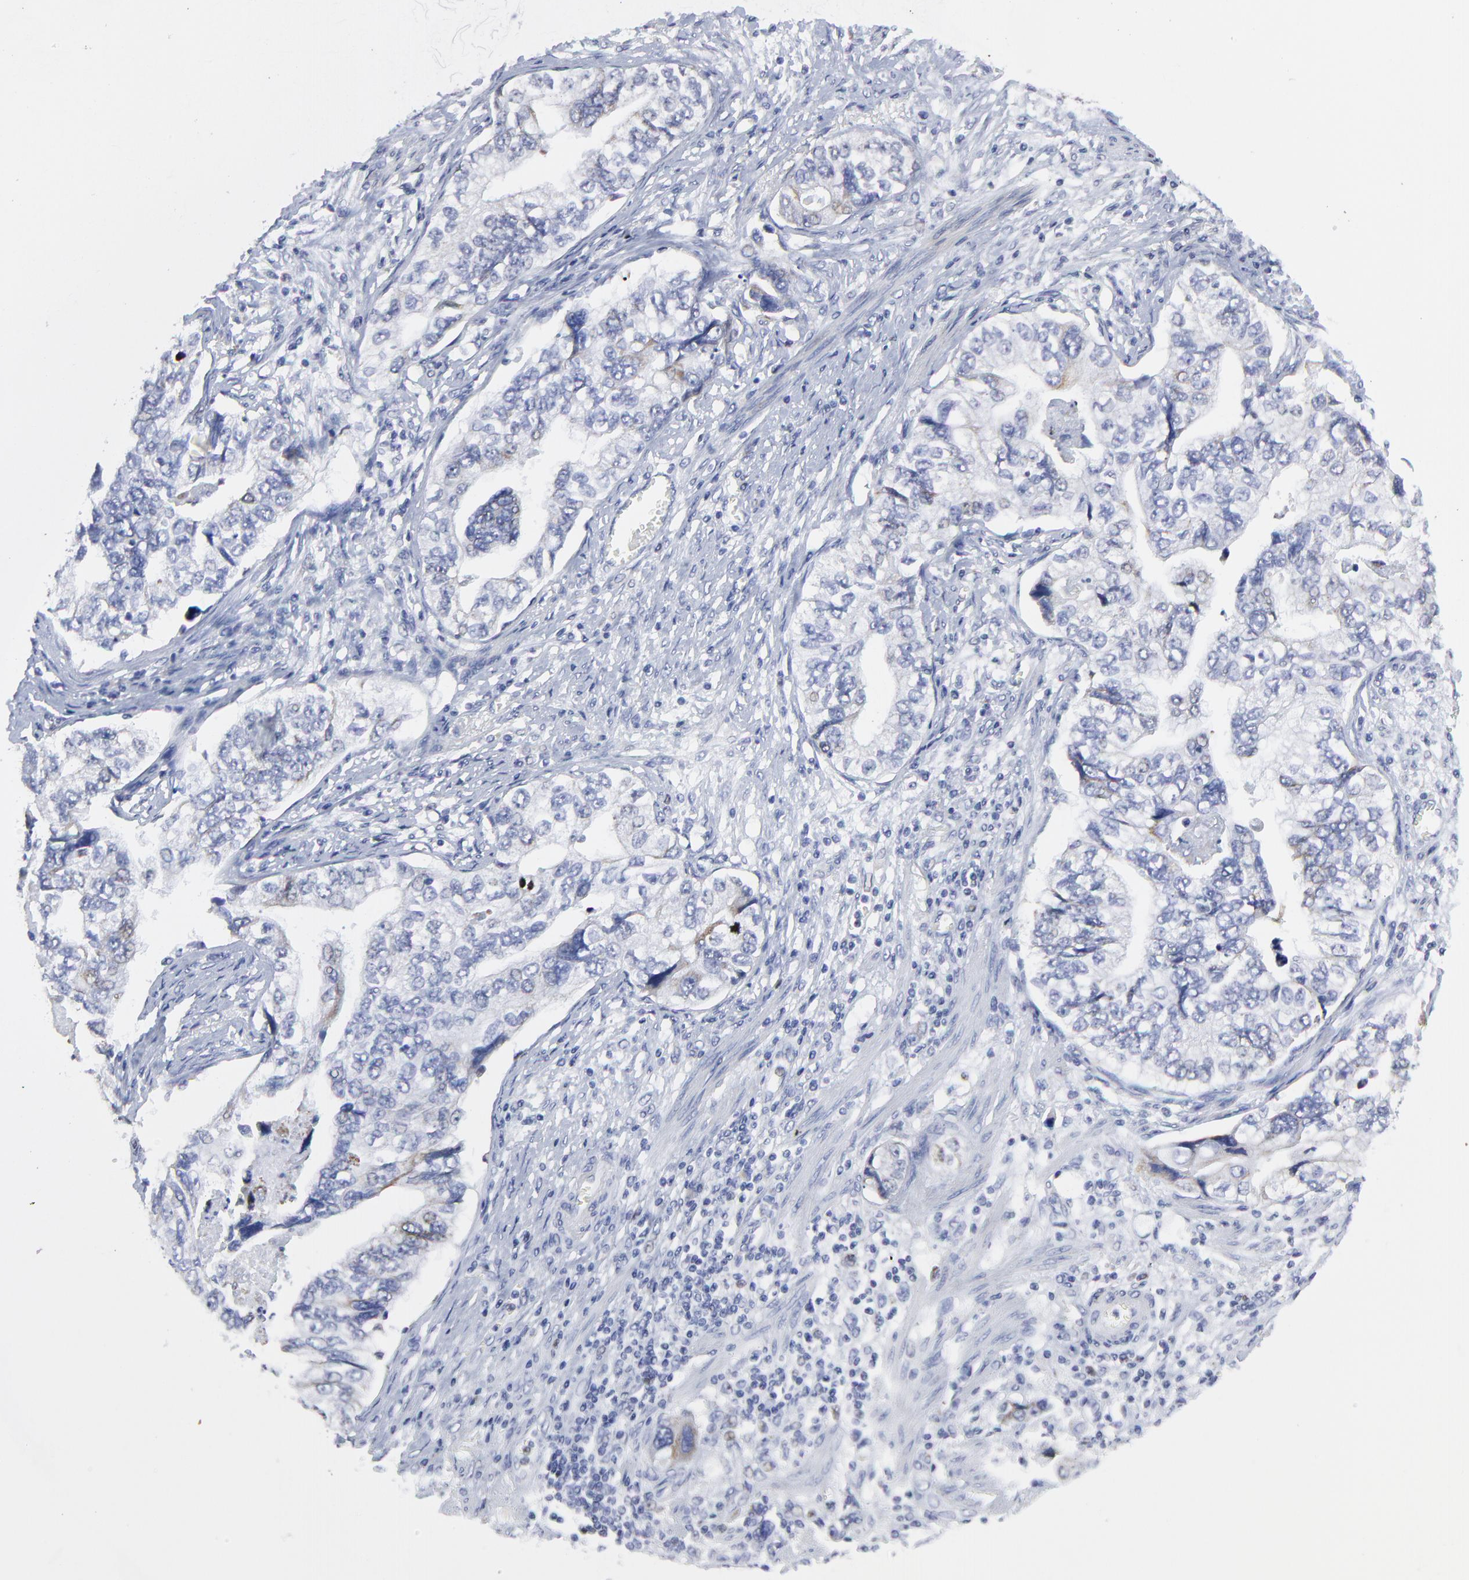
{"staining": {"intensity": "weak", "quantity": "<25%", "location": "nuclear"}, "tissue": "stomach cancer", "cell_type": "Tumor cells", "image_type": "cancer", "snomed": [{"axis": "morphology", "description": "Adenocarcinoma, NOS"}, {"axis": "topography", "description": "Pancreas"}, {"axis": "topography", "description": "Stomach, upper"}], "caption": "Tumor cells are negative for brown protein staining in stomach cancer.", "gene": "NCAPH", "patient": {"sex": "male", "age": 77}}